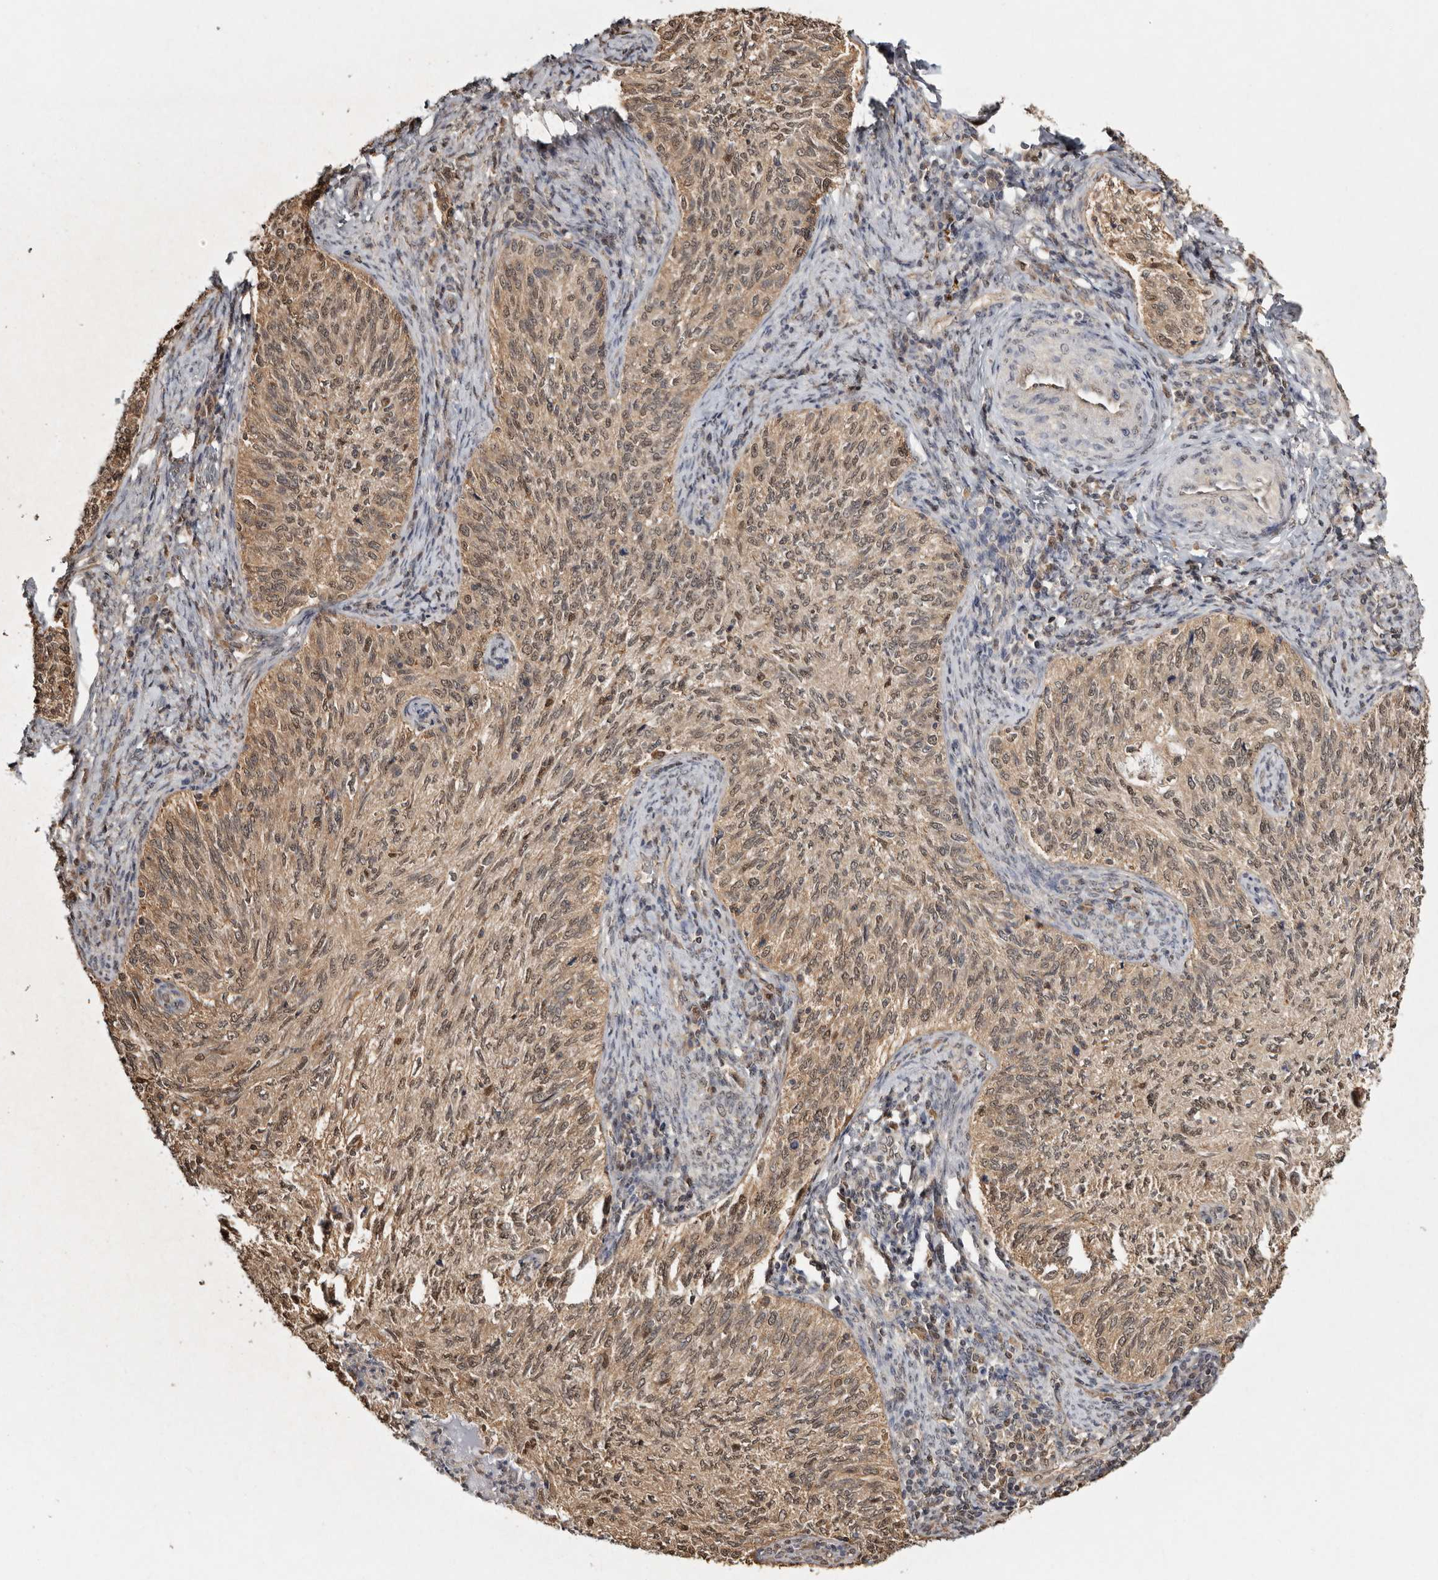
{"staining": {"intensity": "moderate", "quantity": ">75%", "location": "cytoplasmic/membranous,nuclear"}, "tissue": "cervical cancer", "cell_type": "Tumor cells", "image_type": "cancer", "snomed": [{"axis": "morphology", "description": "Squamous cell carcinoma, NOS"}, {"axis": "topography", "description": "Cervix"}], "caption": "A histopathology image showing moderate cytoplasmic/membranous and nuclear staining in approximately >75% of tumor cells in cervical cancer, as visualized by brown immunohistochemical staining.", "gene": "PSMA5", "patient": {"sex": "female", "age": 30}}